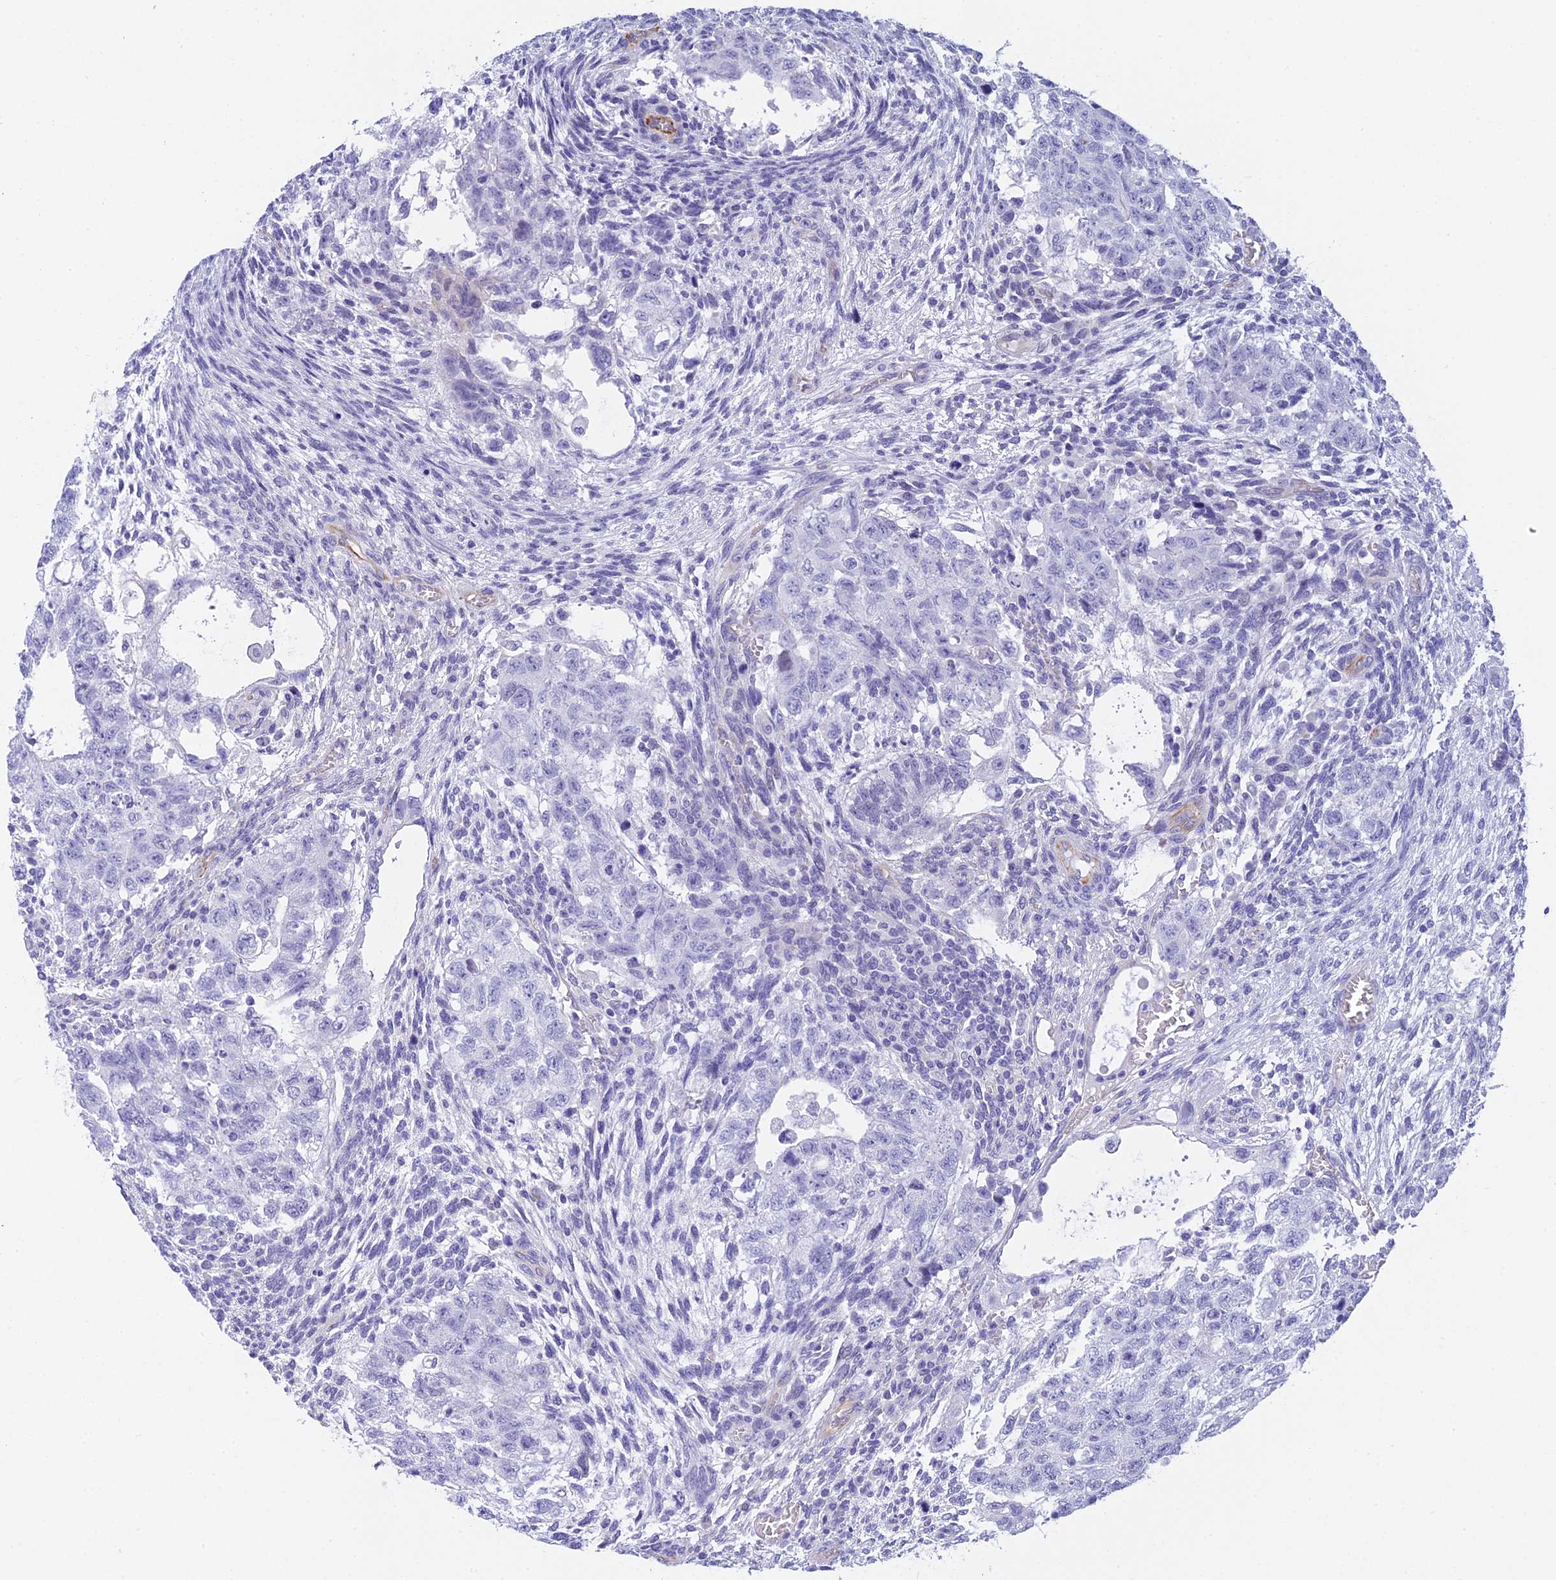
{"staining": {"intensity": "negative", "quantity": "none", "location": "none"}, "tissue": "testis cancer", "cell_type": "Tumor cells", "image_type": "cancer", "snomed": [{"axis": "morphology", "description": "Carcinoma, Embryonal, NOS"}, {"axis": "topography", "description": "Testis"}], "caption": "Photomicrograph shows no significant protein staining in tumor cells of testis embryonal carcinoma.", "gene": "TACSTD2", "patient": {"sex": "male", "age": 37}}